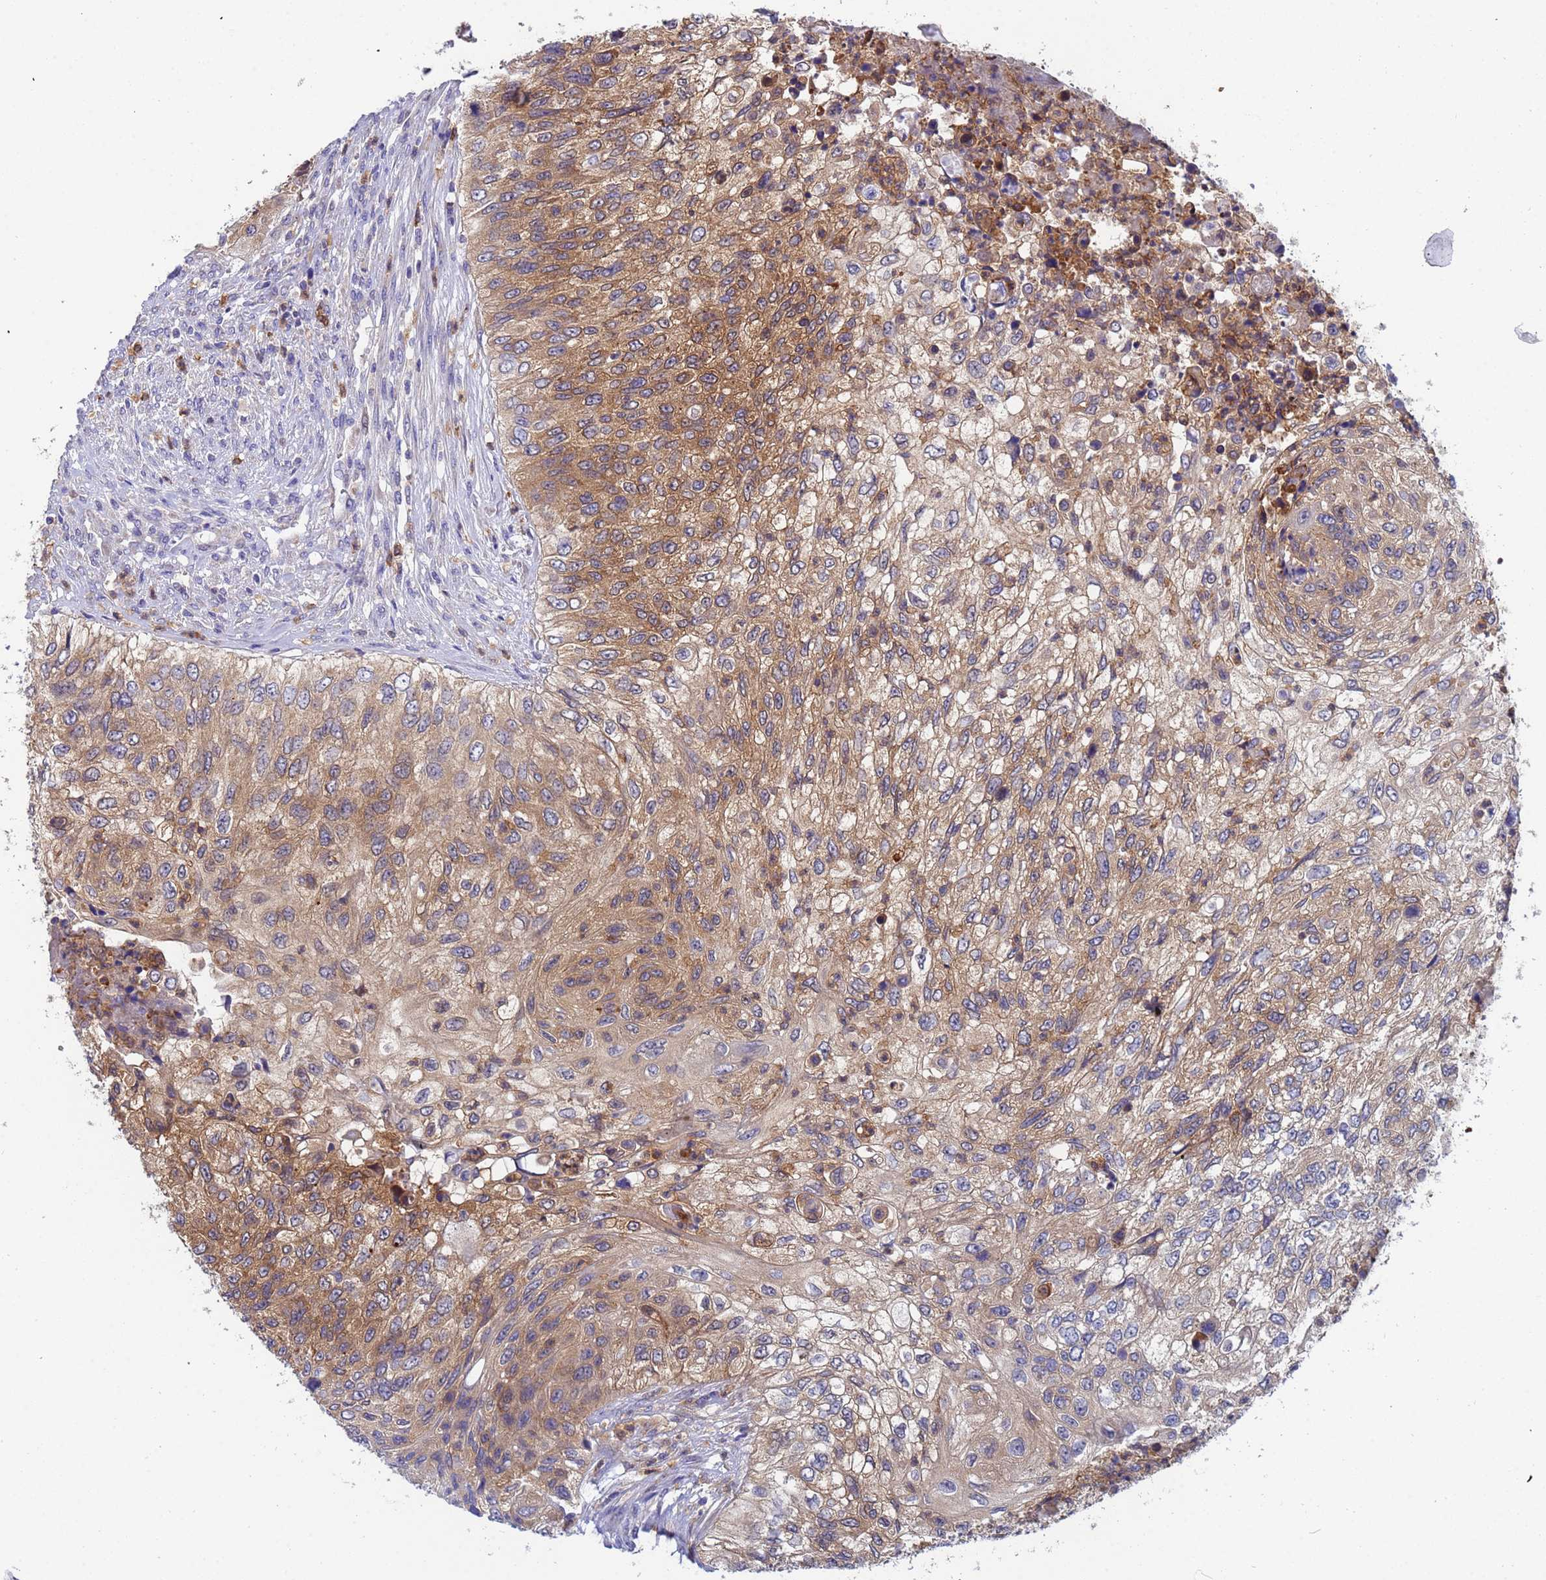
{"staining": {"intensity": "moderate", "quantity": ">75%", "location": "cytoplasmic/membranous"}, "tissue": "urothelial cancer", "cell_type": "Tumor cells", "image_type": "cancer", "snomed": [{"axis": "morphology", "description": "Urothelial carcinoma, High grade"}, {"axis": "topography", "description": "Urinary bladder"}], "caption": "Immunohistochemical staining of human urothelial carcinoma (high-grade) reveals medium levels of moderate cytoplasmic/membranous protein staining in about >75% of tumor cells.", "gene": "TTLL11", "patient": {"sex": "female", "age": 60}}